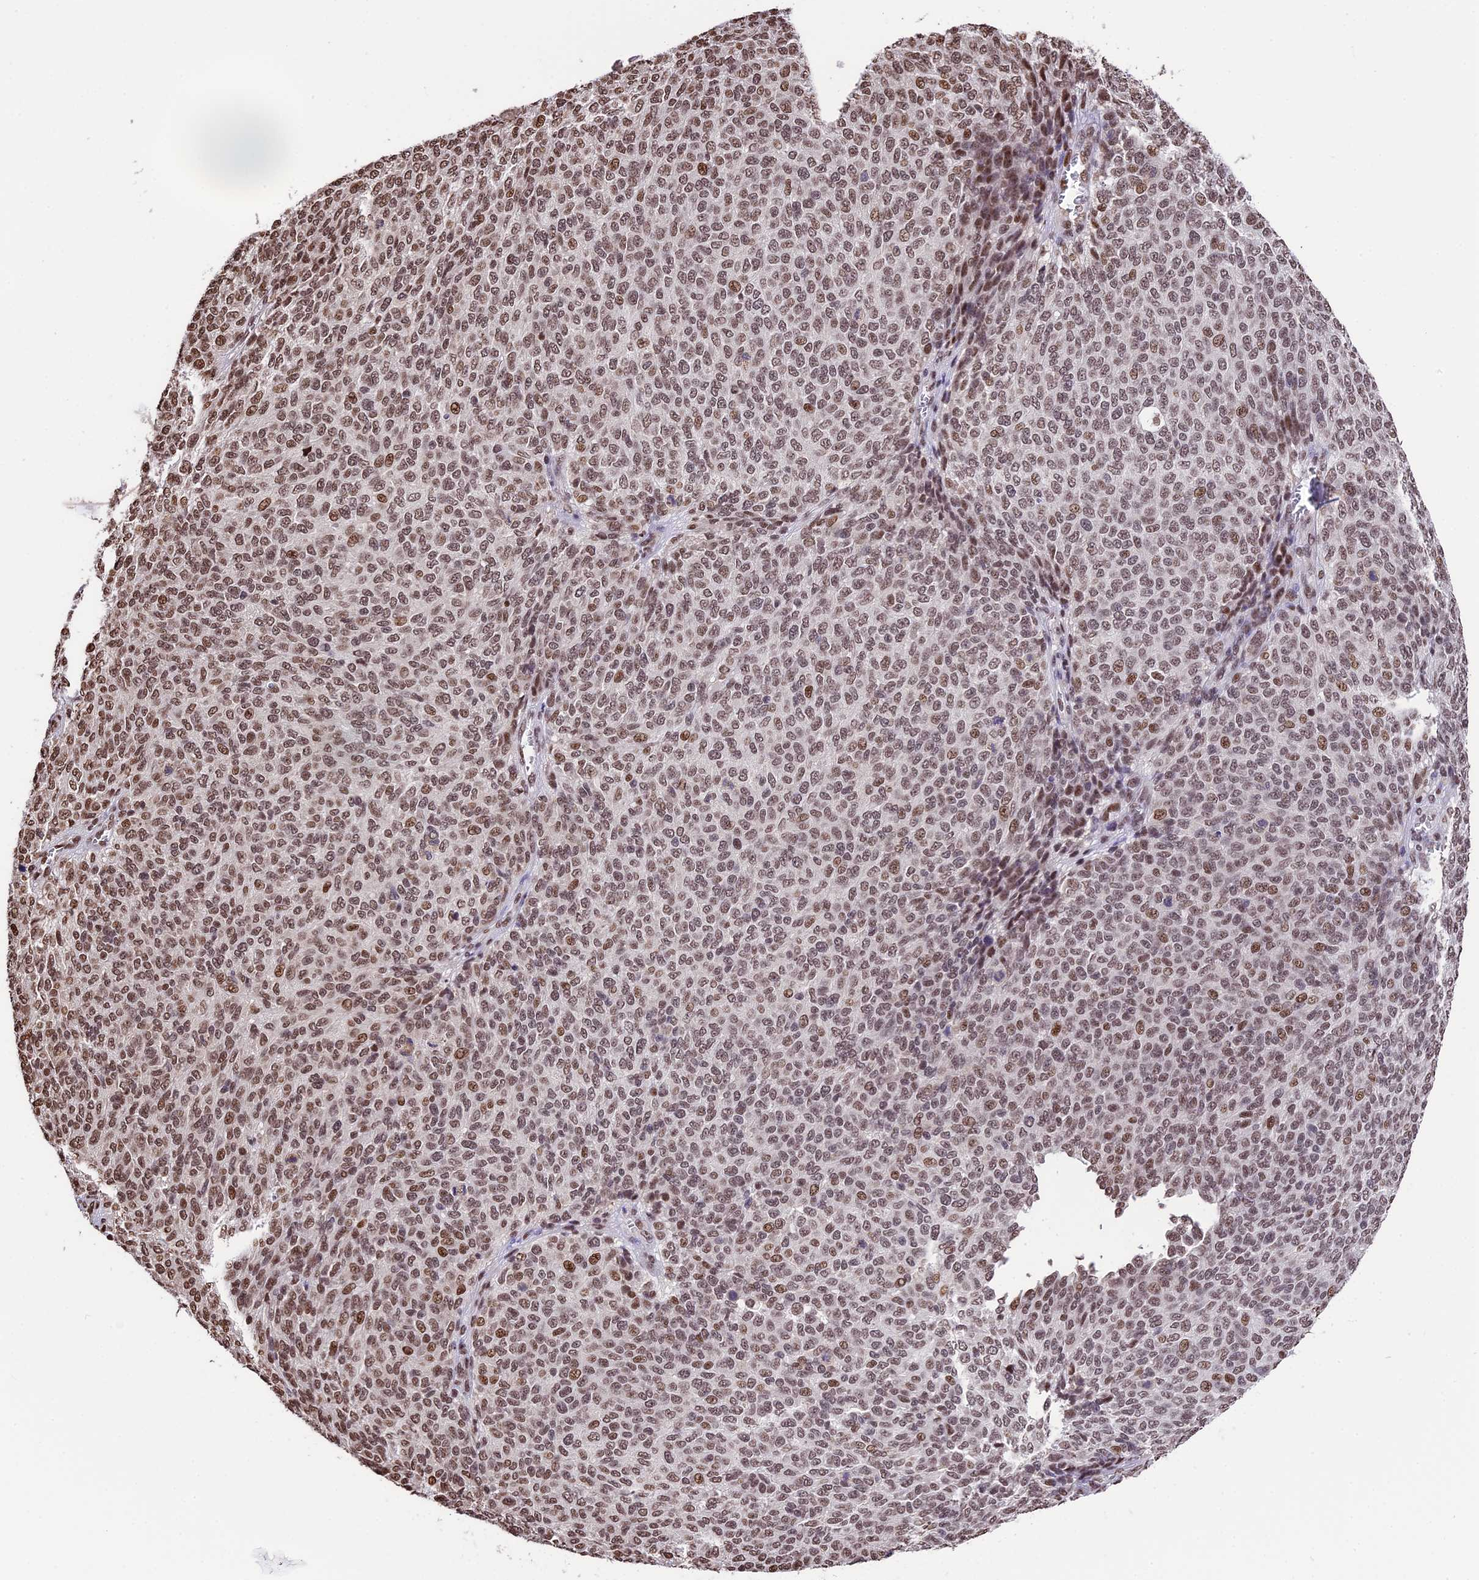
{"staining": {"intensity": "moderate", "quantity": ">75%", "location": "nuclear"}, "tissue": "melanoma", "cell_type": "Tumor cells", "image_type": "cancer", "snomed": [{"axis": "morphology", "description": "Malignant melanoma, NOS"}, {"axis": "topography", "description": "Skin"}], "caption": "Immunohistochemistry photomicrograph of human malignant melanoma stained for a protein (brown), which displays medium levels of moderate nuclear positivity in about >75% of tumor cells.", "gene": "POLR3E", "patient": {"sex": "male", "age": 49}}